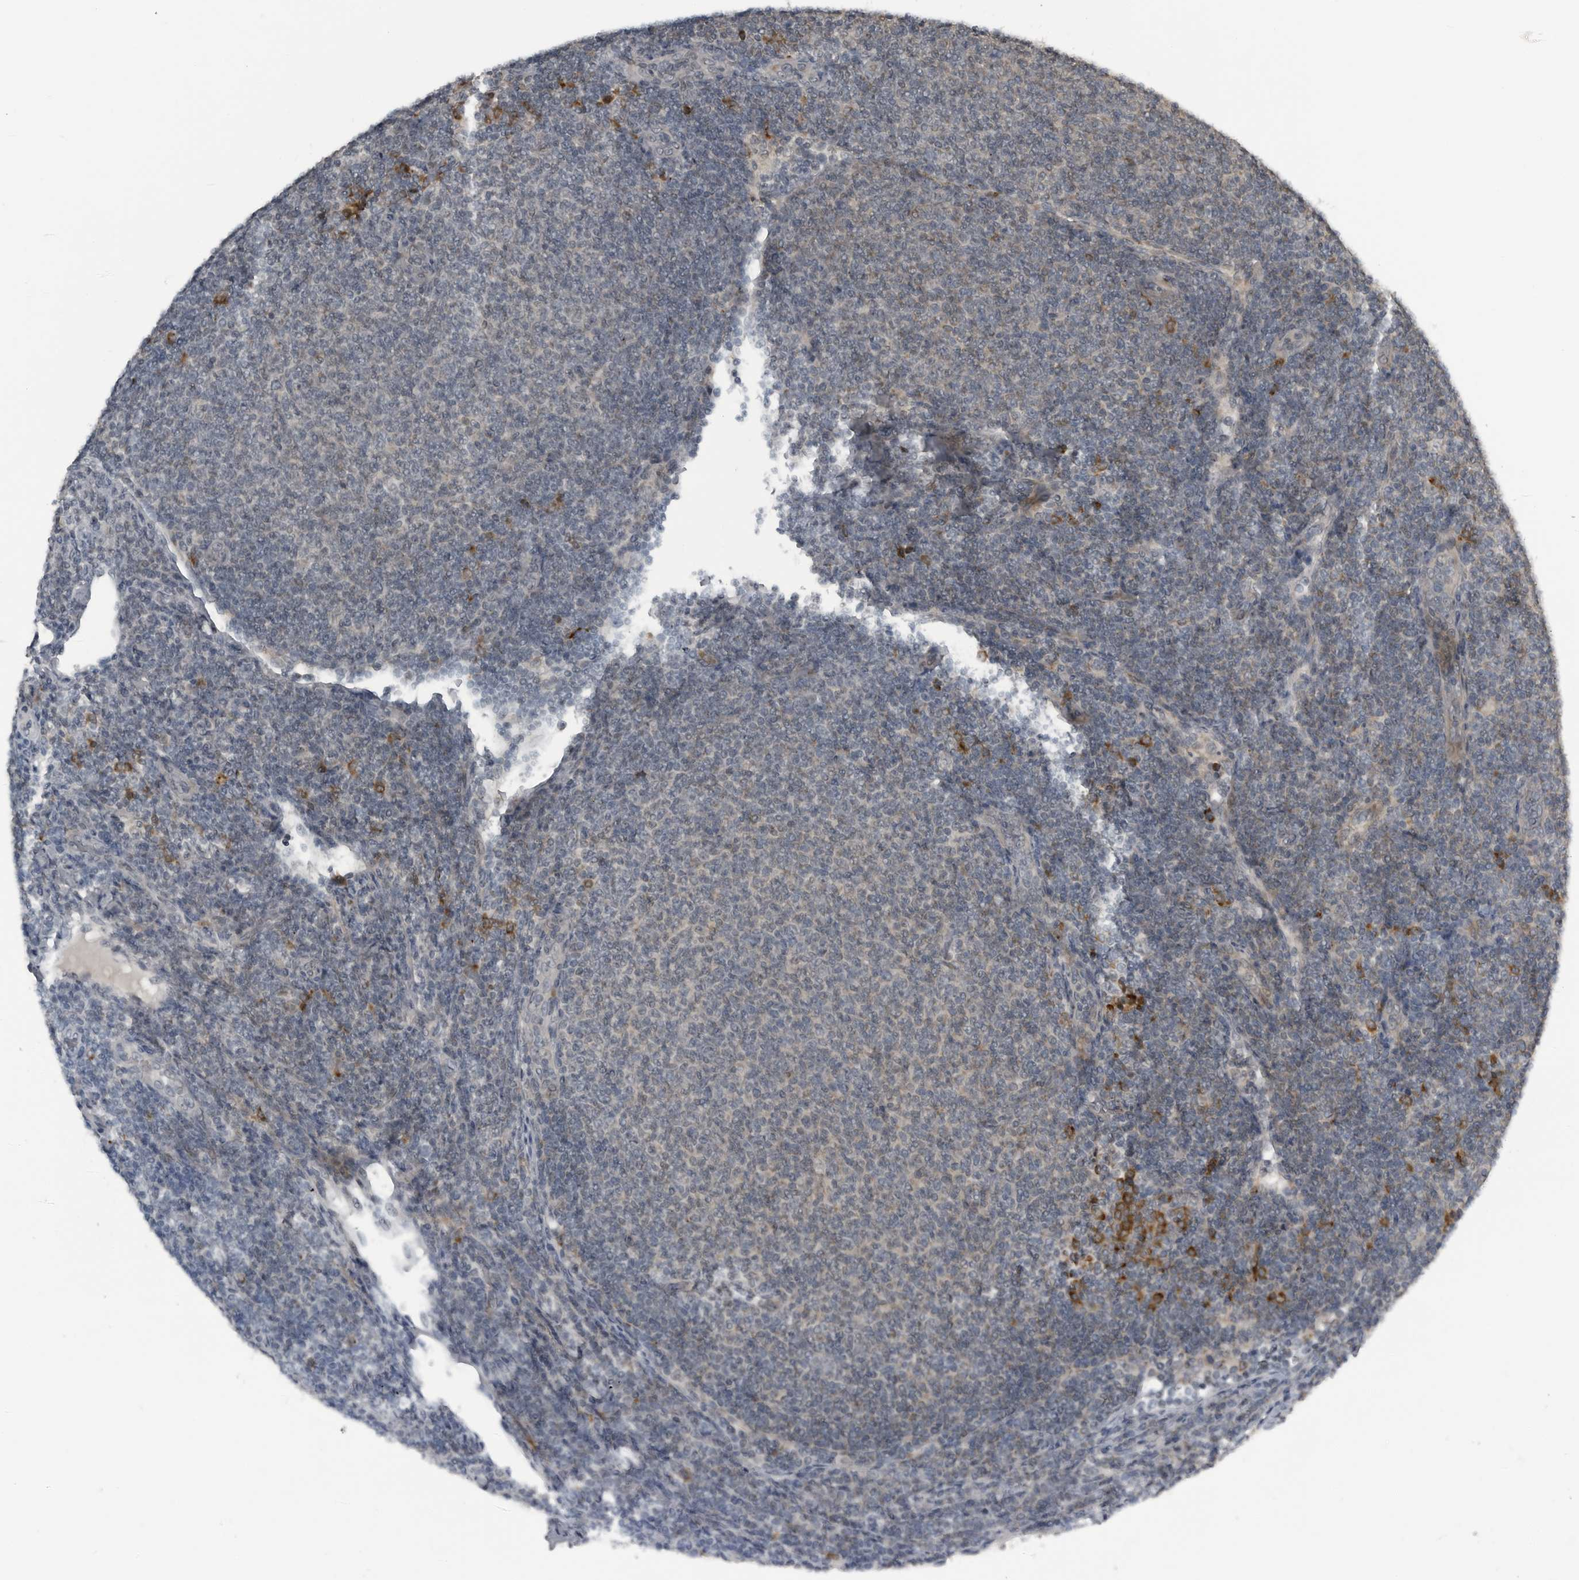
{"staining": {"intensity": "negative", "quantity": "none", "location": "none"}, "tissue": "lymphoma", "cell_type": "Tumor cells", "image_type": "cancer", "snomed": [{"axis": "morphology", "description": "Malignant lymphoma, non-Hodgkin's type, Low grade"}, {"axis": "topography", "description": "Lymph node"}], "caption": "The photomicrograph demonstrates no staining of tumor cells in lymphoma. (DAB immunohistochemistry (IHC) with hematoxylin counter stain).", "gene": "GAK", "patient": {"sex": "male", "age": 66}}